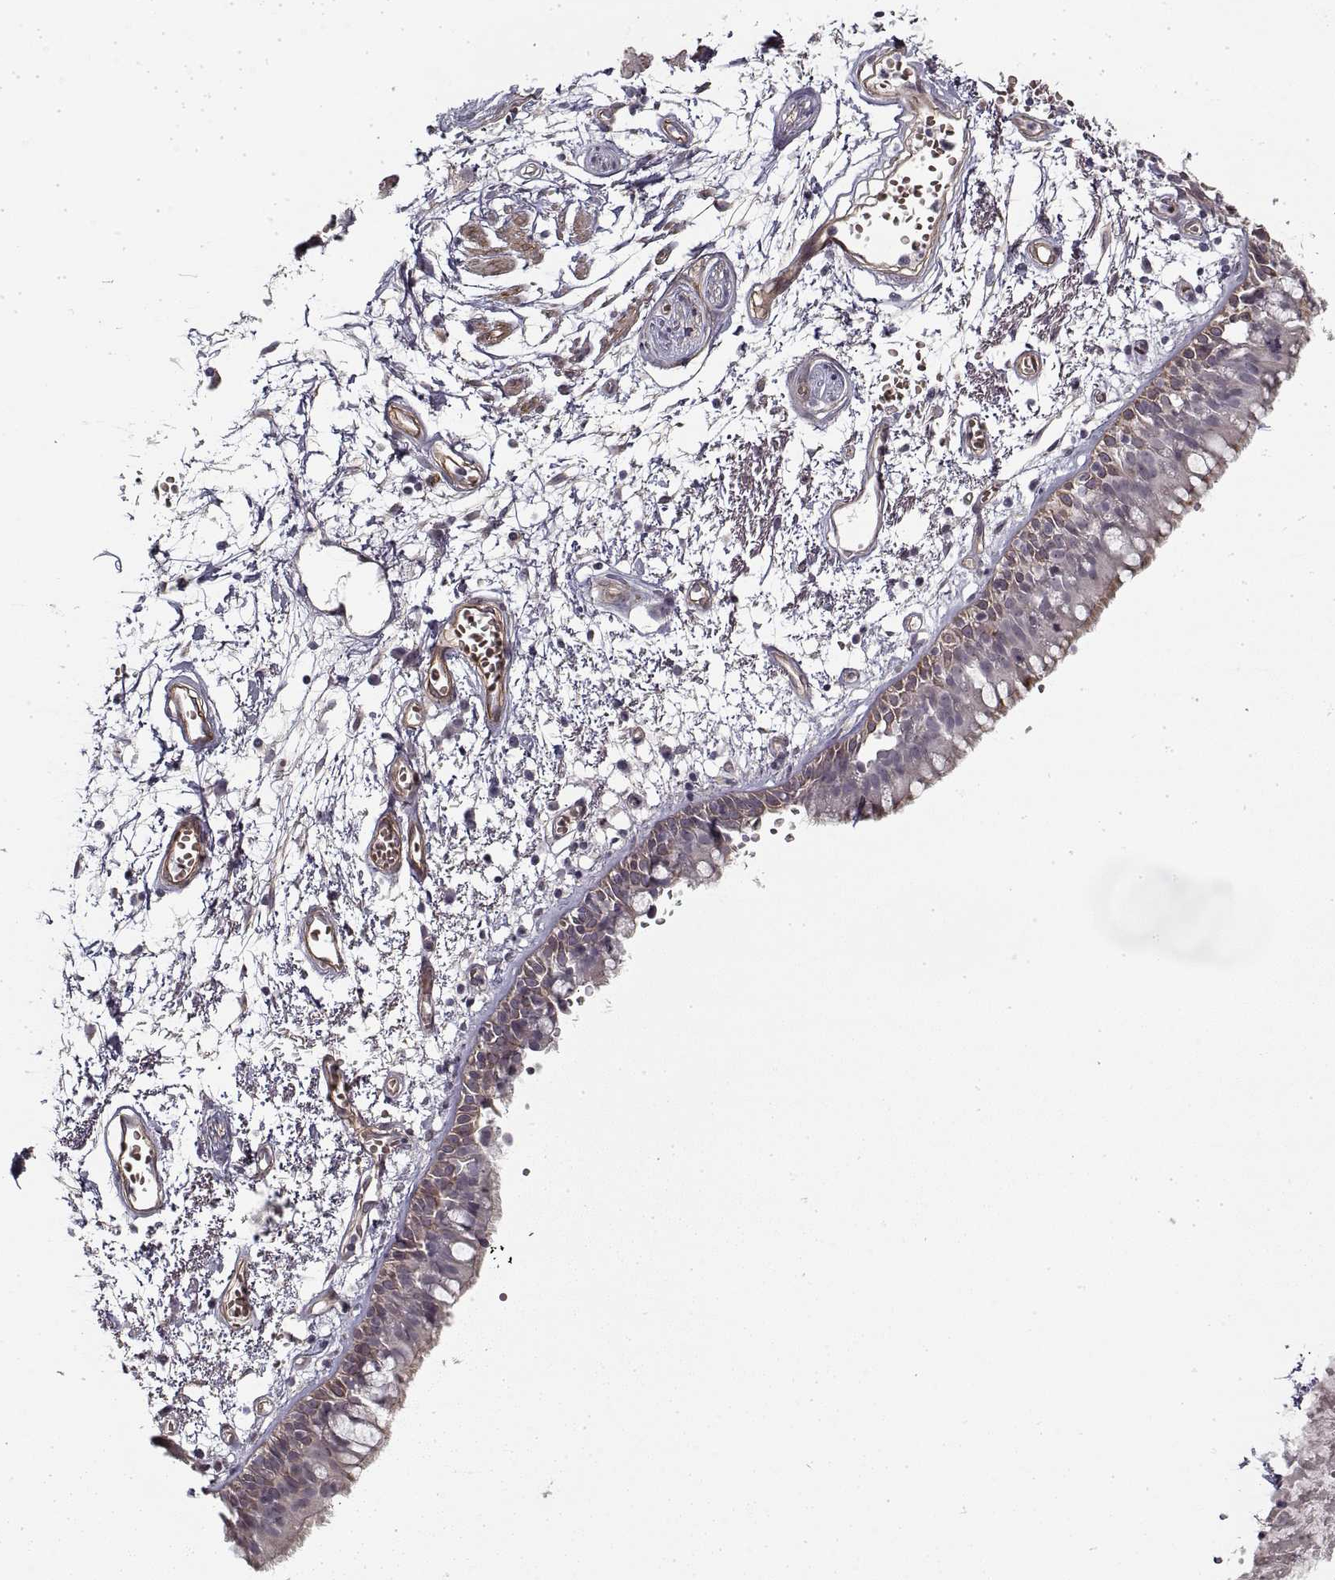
{"staining": {"intensity": "weak", "quantity": "25%-75%", "location": "cytoplasmic/membranous"}, "tissue": "bronchus", "cell_type": "Respiratory epithelial cells", "image_type": "normal", "snomed": [{"axis": "morphology", "description": "Normal tissue, NOS"}, {"axis": "morphology", "description": "Squamous cell carcinoma, NOS"}, {"axis": "topography", "description": "Cartilage tissue"}, {"axis": "topography", "description": "Bronchus"}, {"axis": "topography", "description": "Lung"}], "caption": "Immunohistochemical staining of unremarkable bronchus shows weak cytoplasmic/membranous protein expression in approximately 25%-75% of respiratory epithelial cells. The staining was performed using DAB to visualize the protein expression in brown, while the nuclei were stained in blue with hematoxylin (Magnification: 20x).", "gene": "LAMB2", "patient": {"sex": "male", "age": 66}}